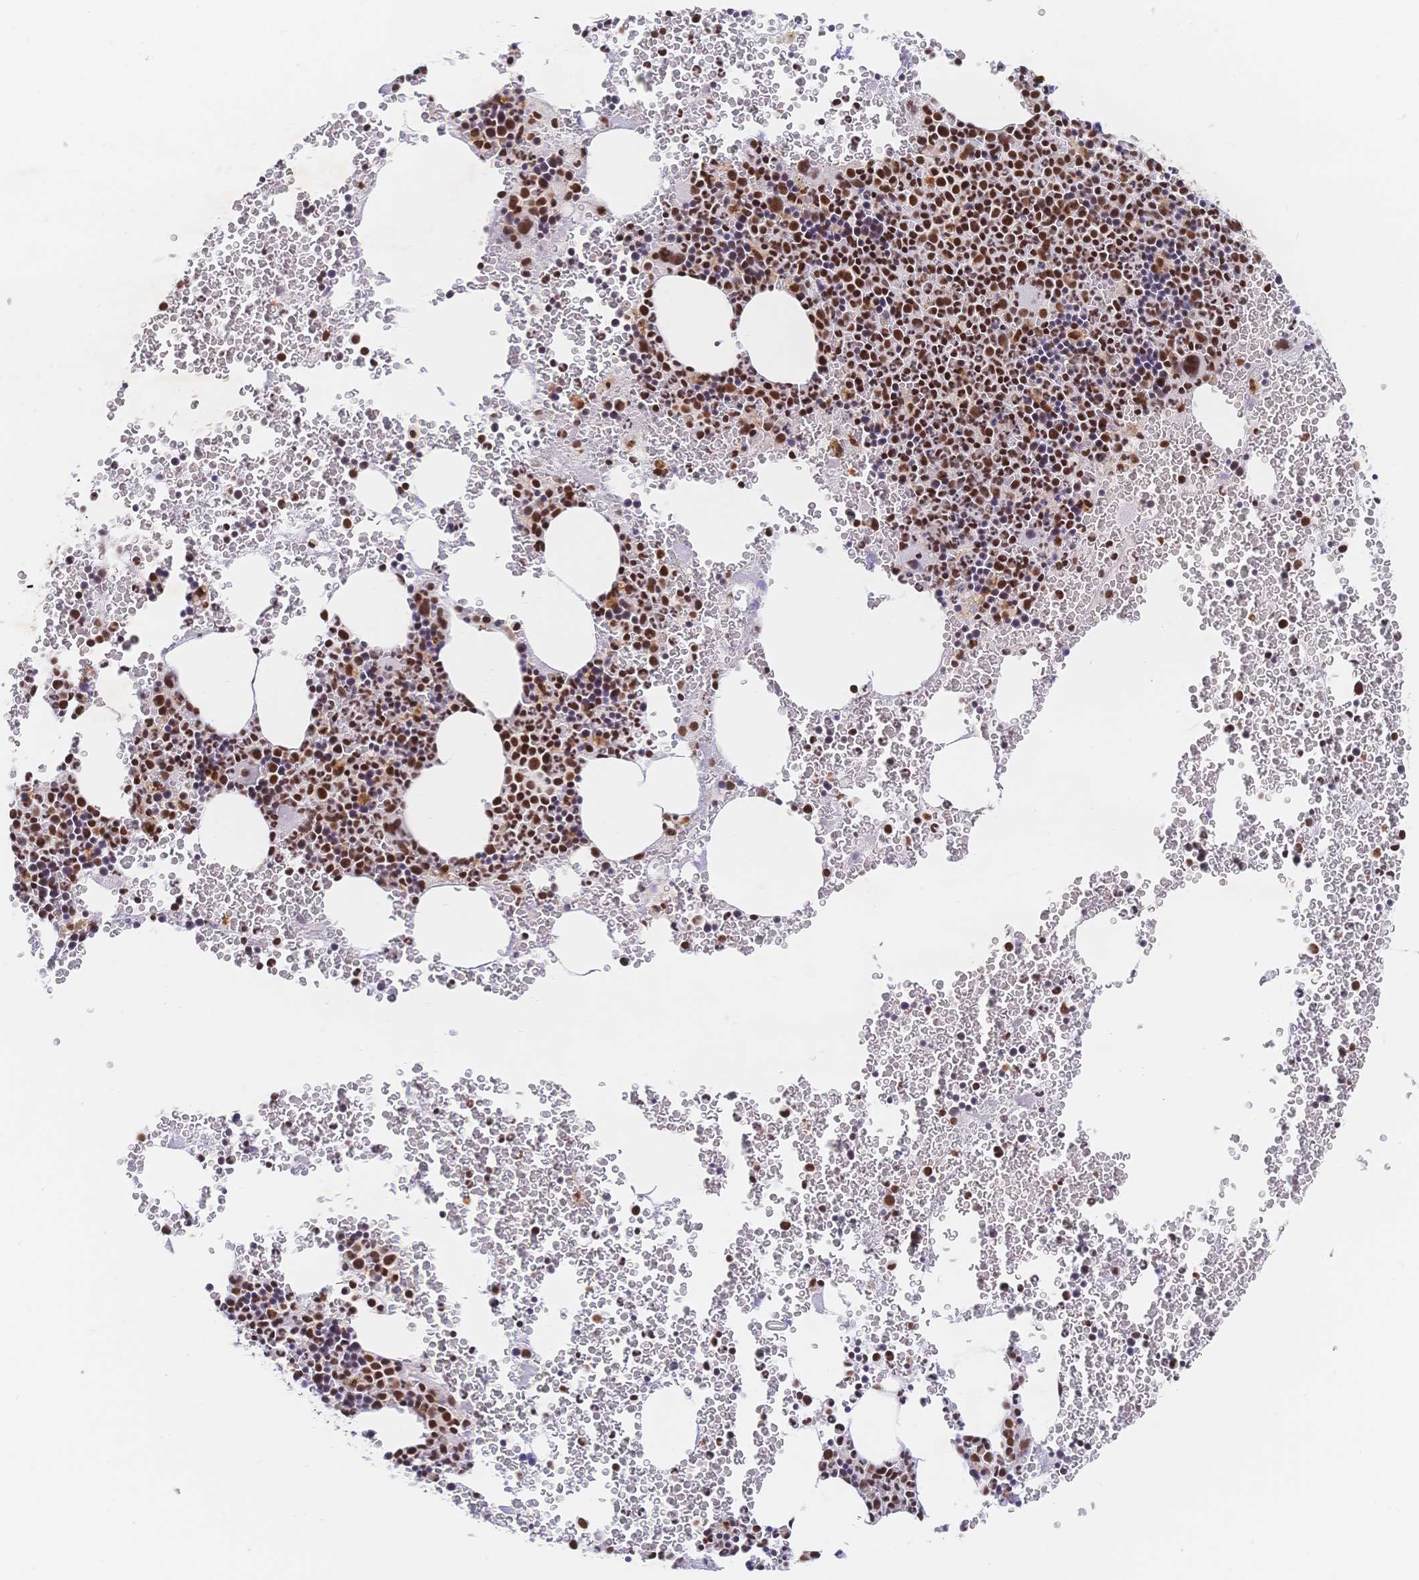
{"staining": {"intensity": "strong", "quantity": "25%-75%", "location": "nuclear"}, "tissue": "bone marrow", "cell_type": "Hematopoietic cells", "image_type": "normal", "snomed": [{"axis": "morphology", "description": "Normal tissue, NOS"}, {"axis": "topography", "description": "Bone marrow"}], "caption": "Bone marrow stained with a protein marker reveals strong staining in hematopoietic cells.", "gene": "SRSF1", "patient": {"sex": "male", "age": 47}}